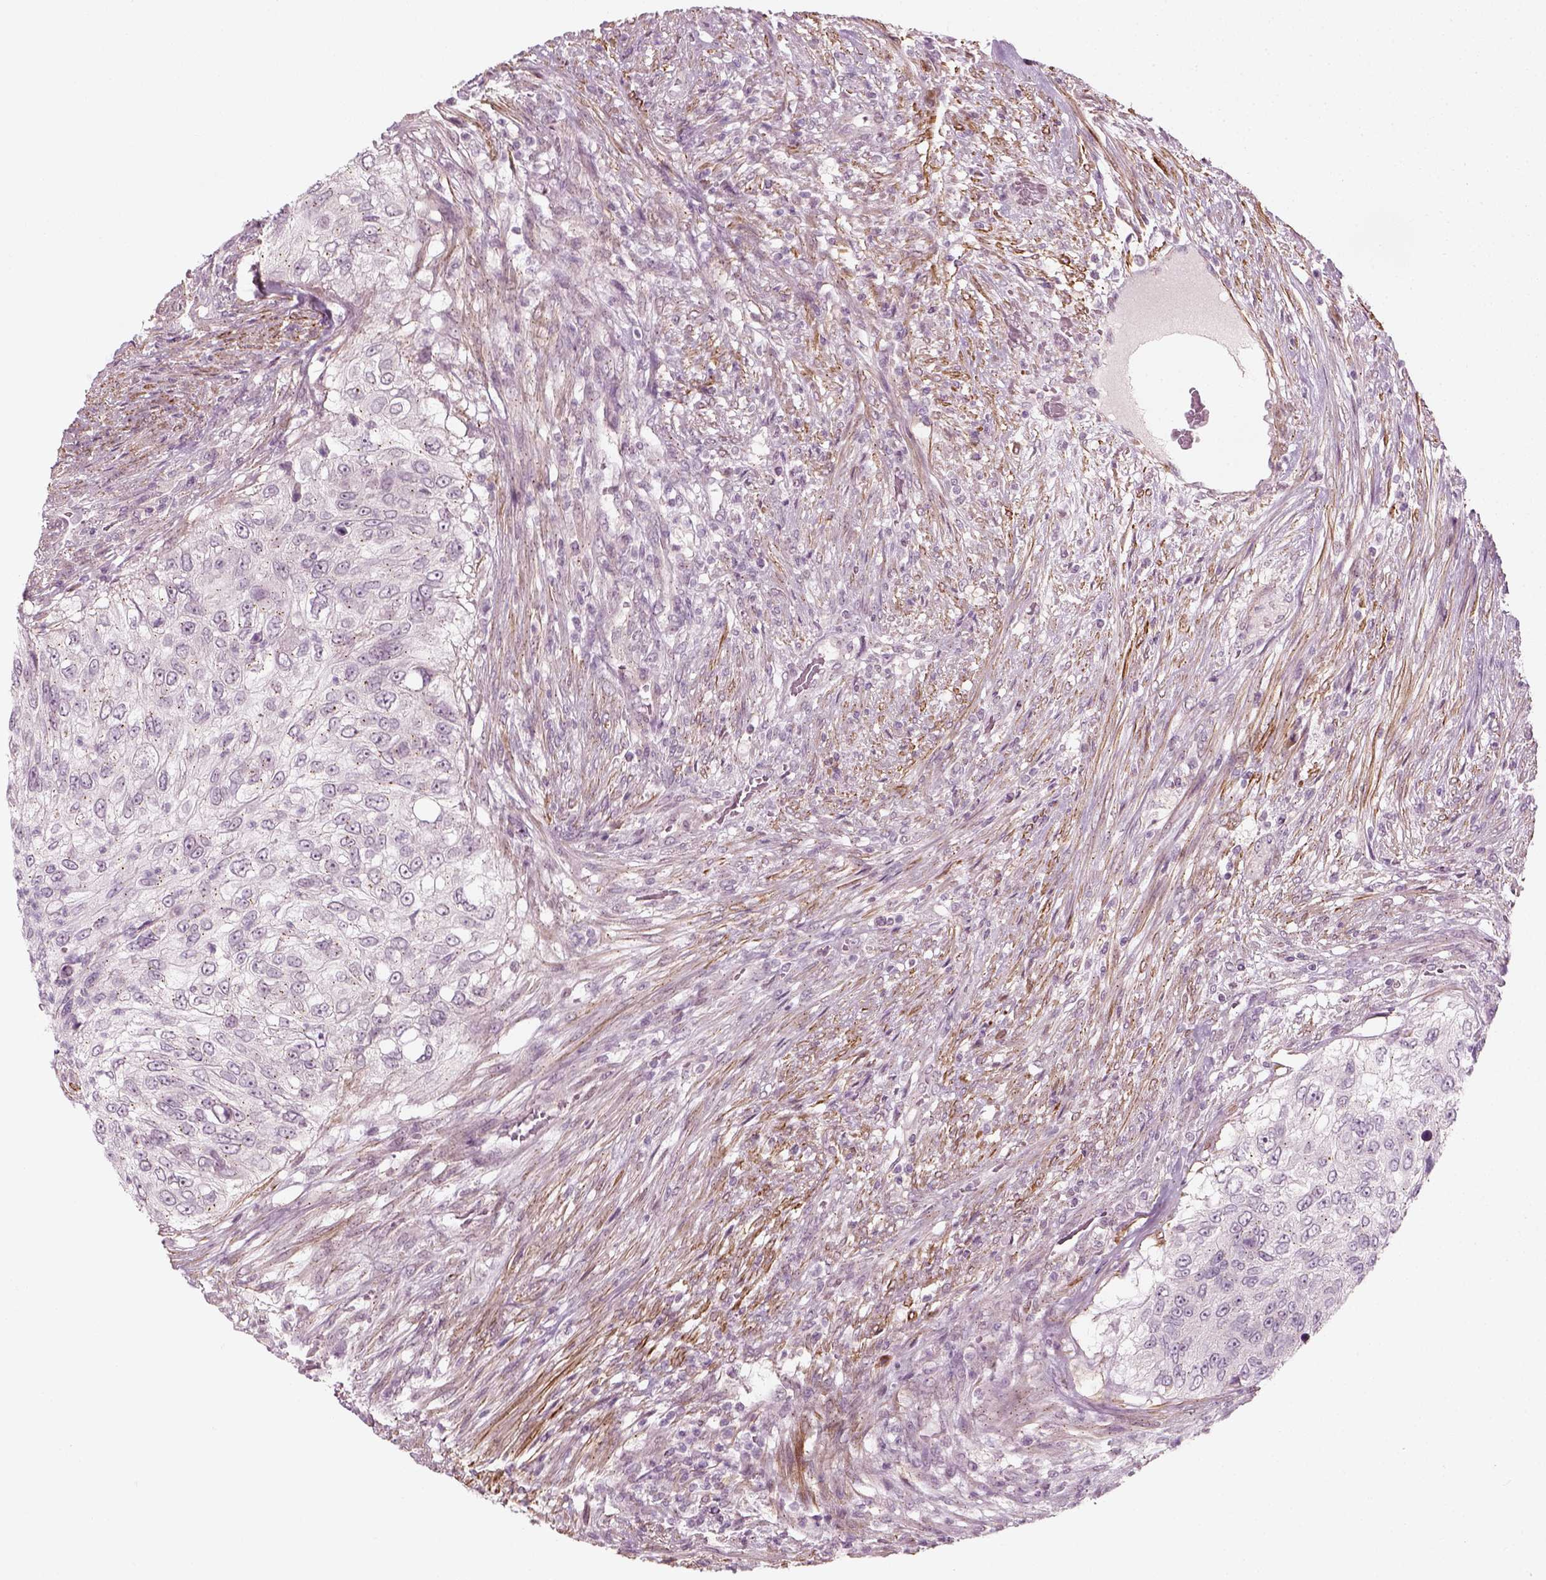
{"staining": {"intensity": "negative", "quantity": "none", "location": "none"}, "tissue": "urothelial cancer", "cell_type": "Tumor cells", "image_type": "cancer", "snomed": [{"axis": "morphology", "description": "Urothelial carcinoma, High grade"}, {"axis": "topography", "description": "Urinary bladder"}], "caption": "DAB immunohistochemical staining of human high-grade urothelial carcinoma shows no significant positivity in tumor cells.", "gene": "MLIP", "patient": {"sex": "female", "age": 60}}